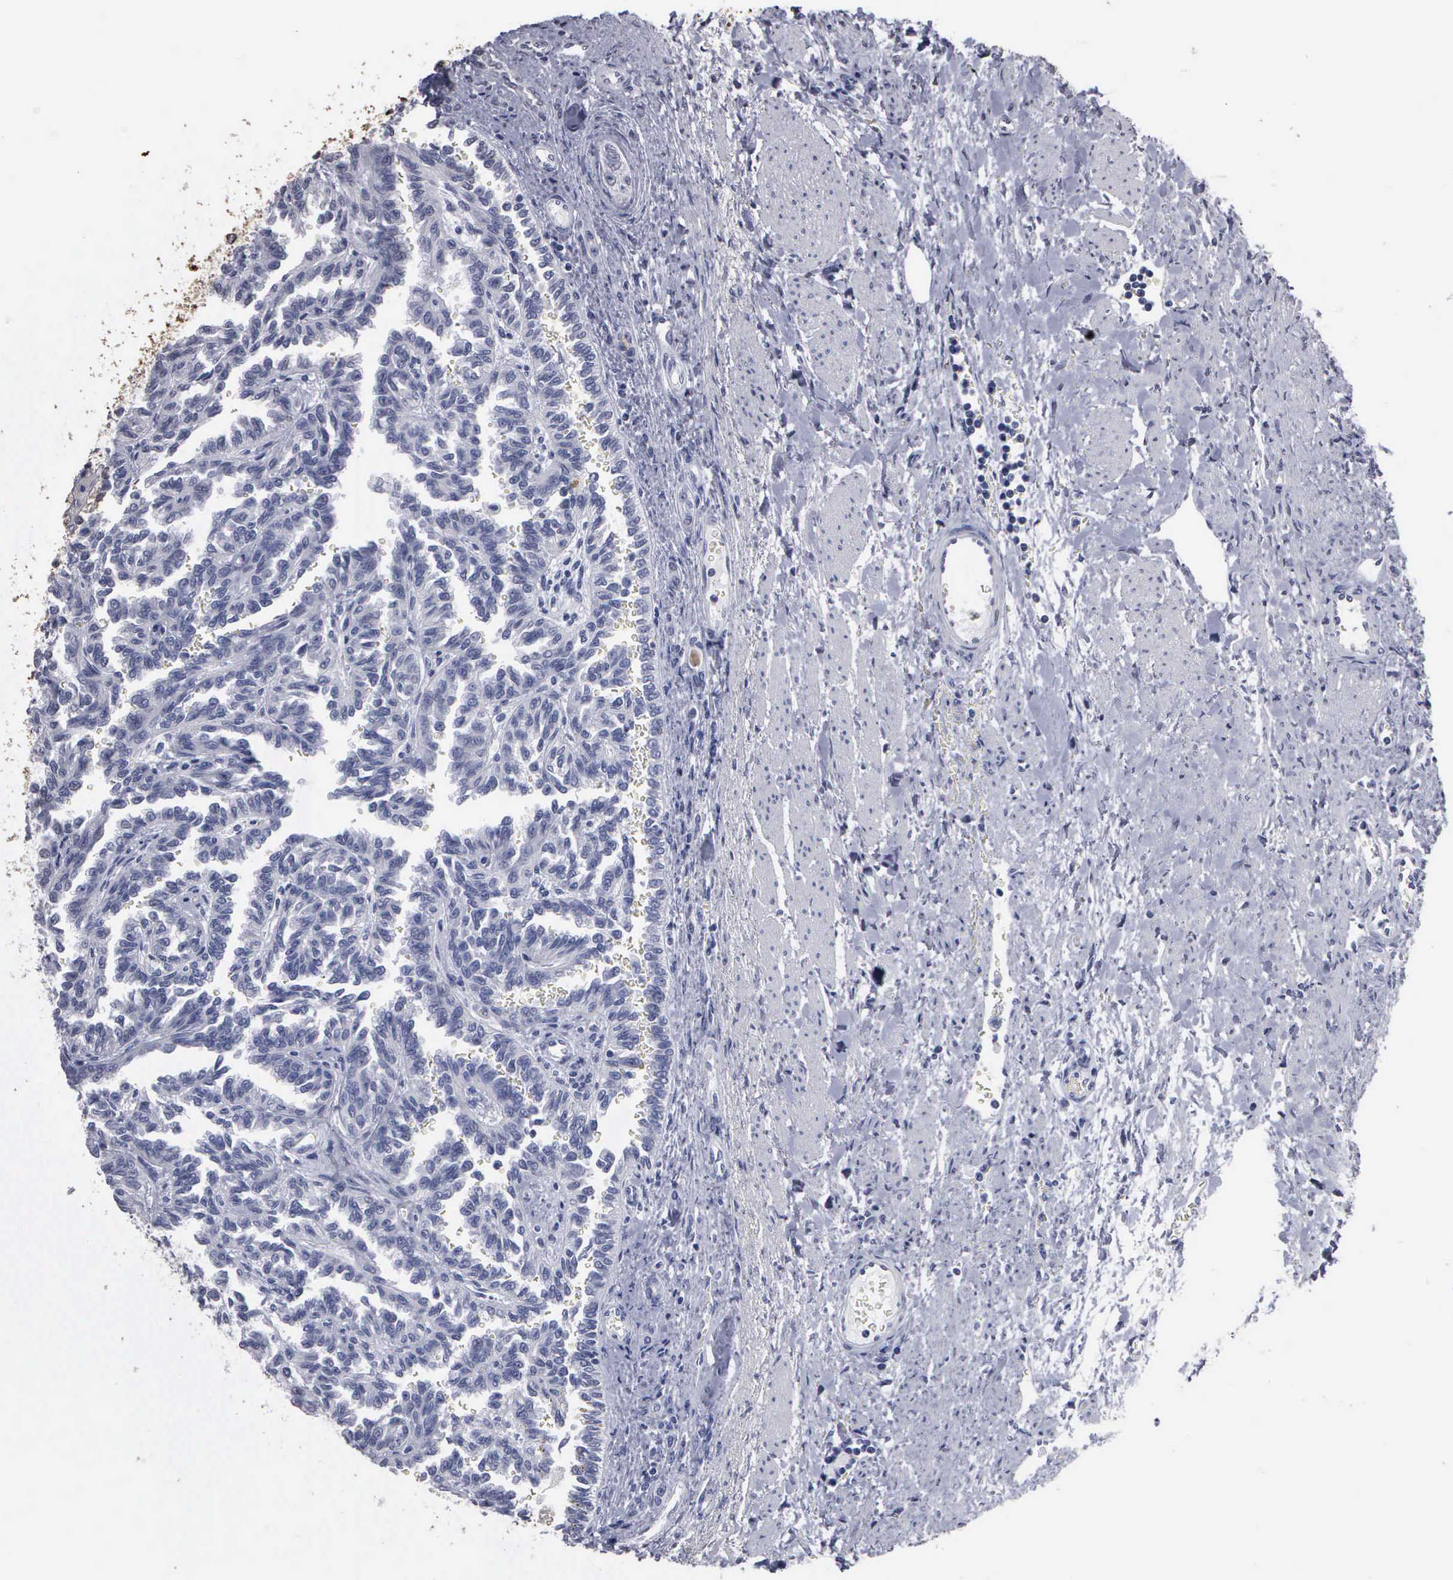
{"staining": {"intensity": "negative", "quantity": "none", "location": "none"}, "tissue": "renal cancer", "cell_type": "Tumor cells", "image_type": "cancer", "snomed": [{"axis": "morphology", "description": "Inflammation, NOS"}, {"axis": "morphology", "description": "Adenocarcinoma, NOS"}, {"axis": "topography", "description": "Kidney"}], "caption": "This micrograph is of renal adenocarcinoma stained with IHC to label a protein in brown with the nuclei are counter-stained blue. There is no staining in tumor cells.", "gene": "UPB1", "patient": {"sex": "male", "age": 68}}